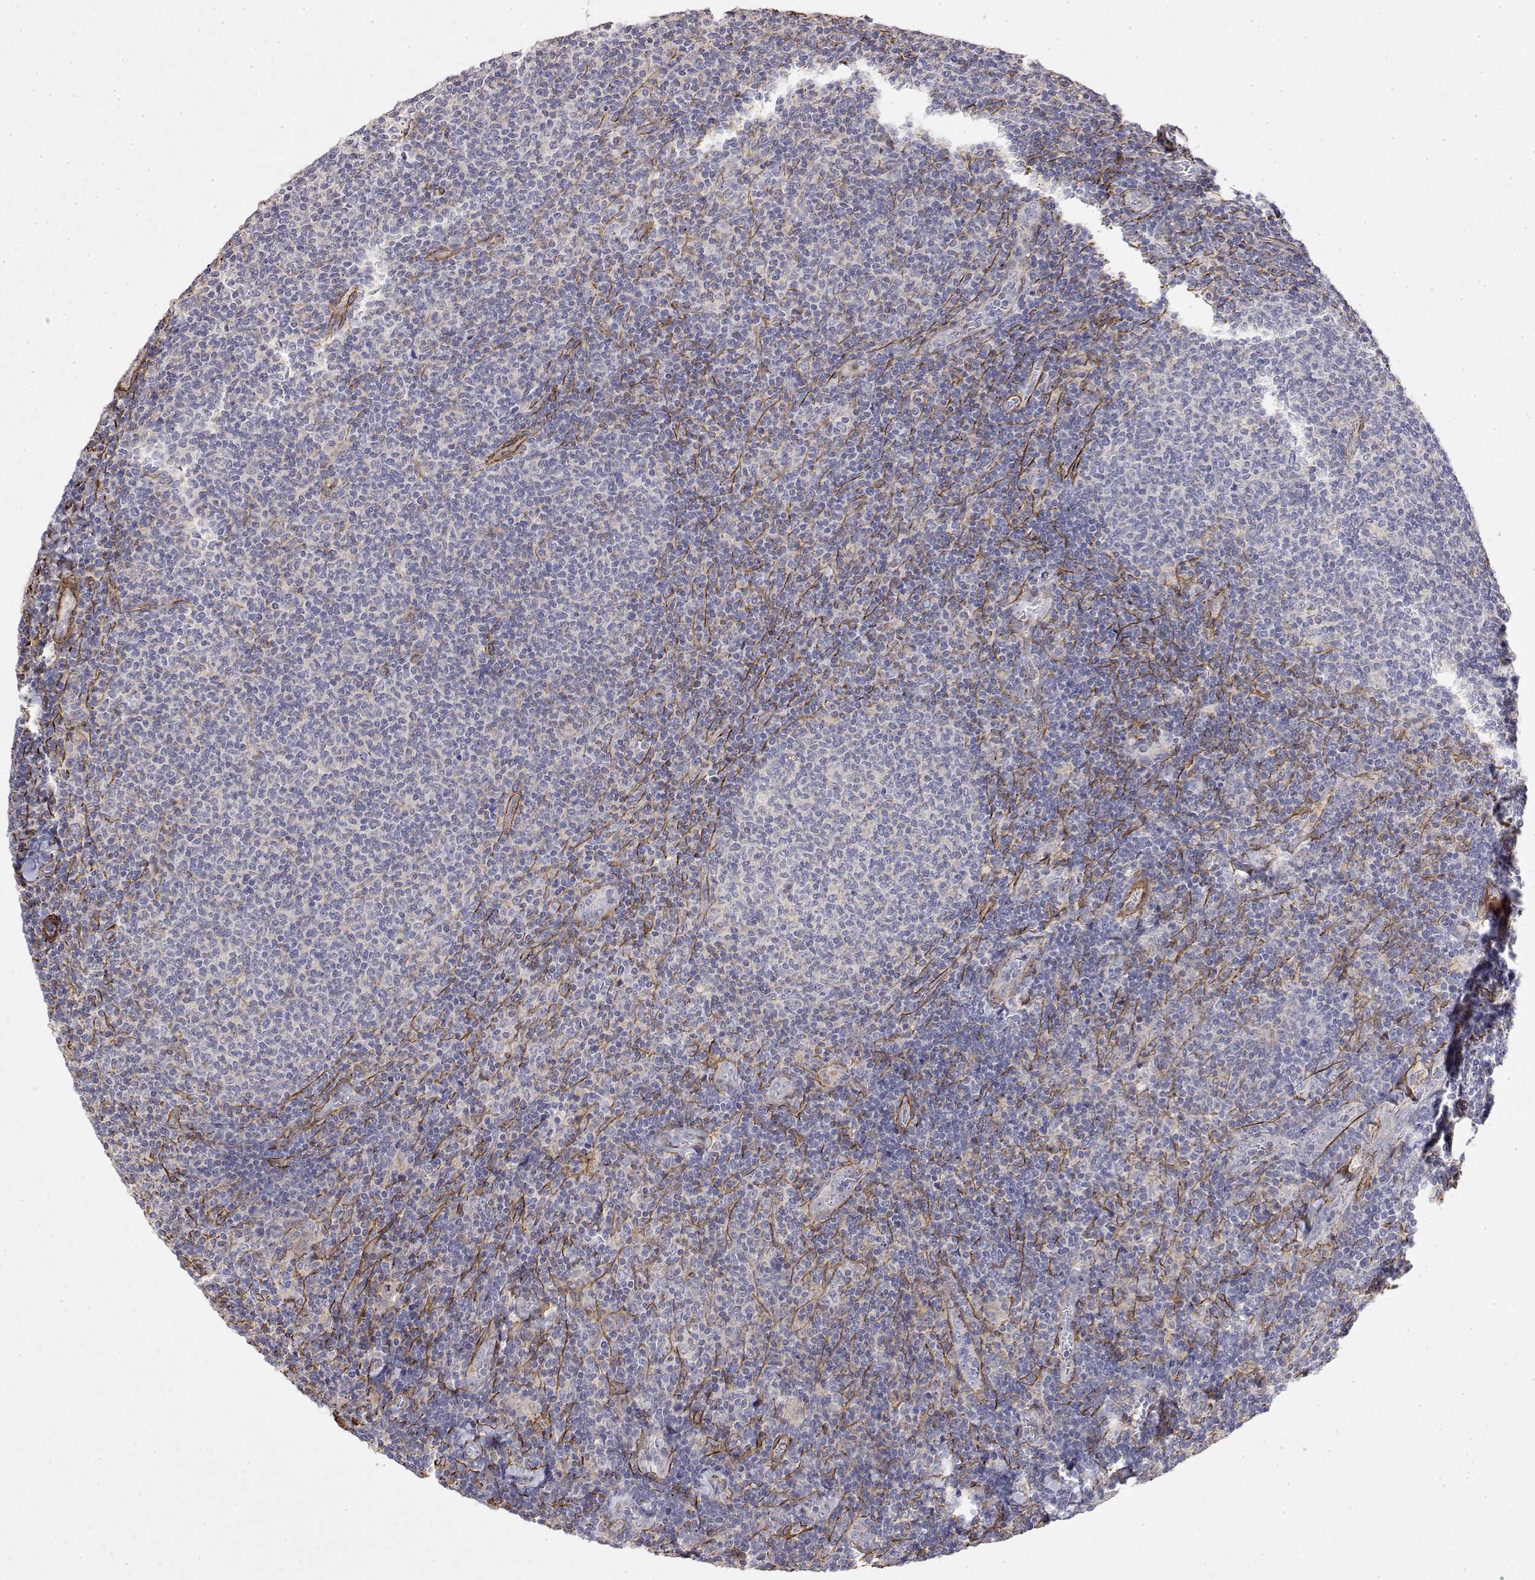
{"staining": {"intensity": "negative", "quantity": "none", "location": "none"}, "tissue": "lymphoma", "cell_type": "Tumor cells", "image_type": "cancer", "snomed": [{"axis": "morphology", "description": "Malignant lymphoma, non-Hodgkin's type, Low grade"}, {"axis": "topography", "description": "Lymph node"}], "caption": "Protein analysis of lymphoma displays no significant expression in tumor cells.", "gene": "SOWAHD", "patient": {"sex": "male", "age": 52}}